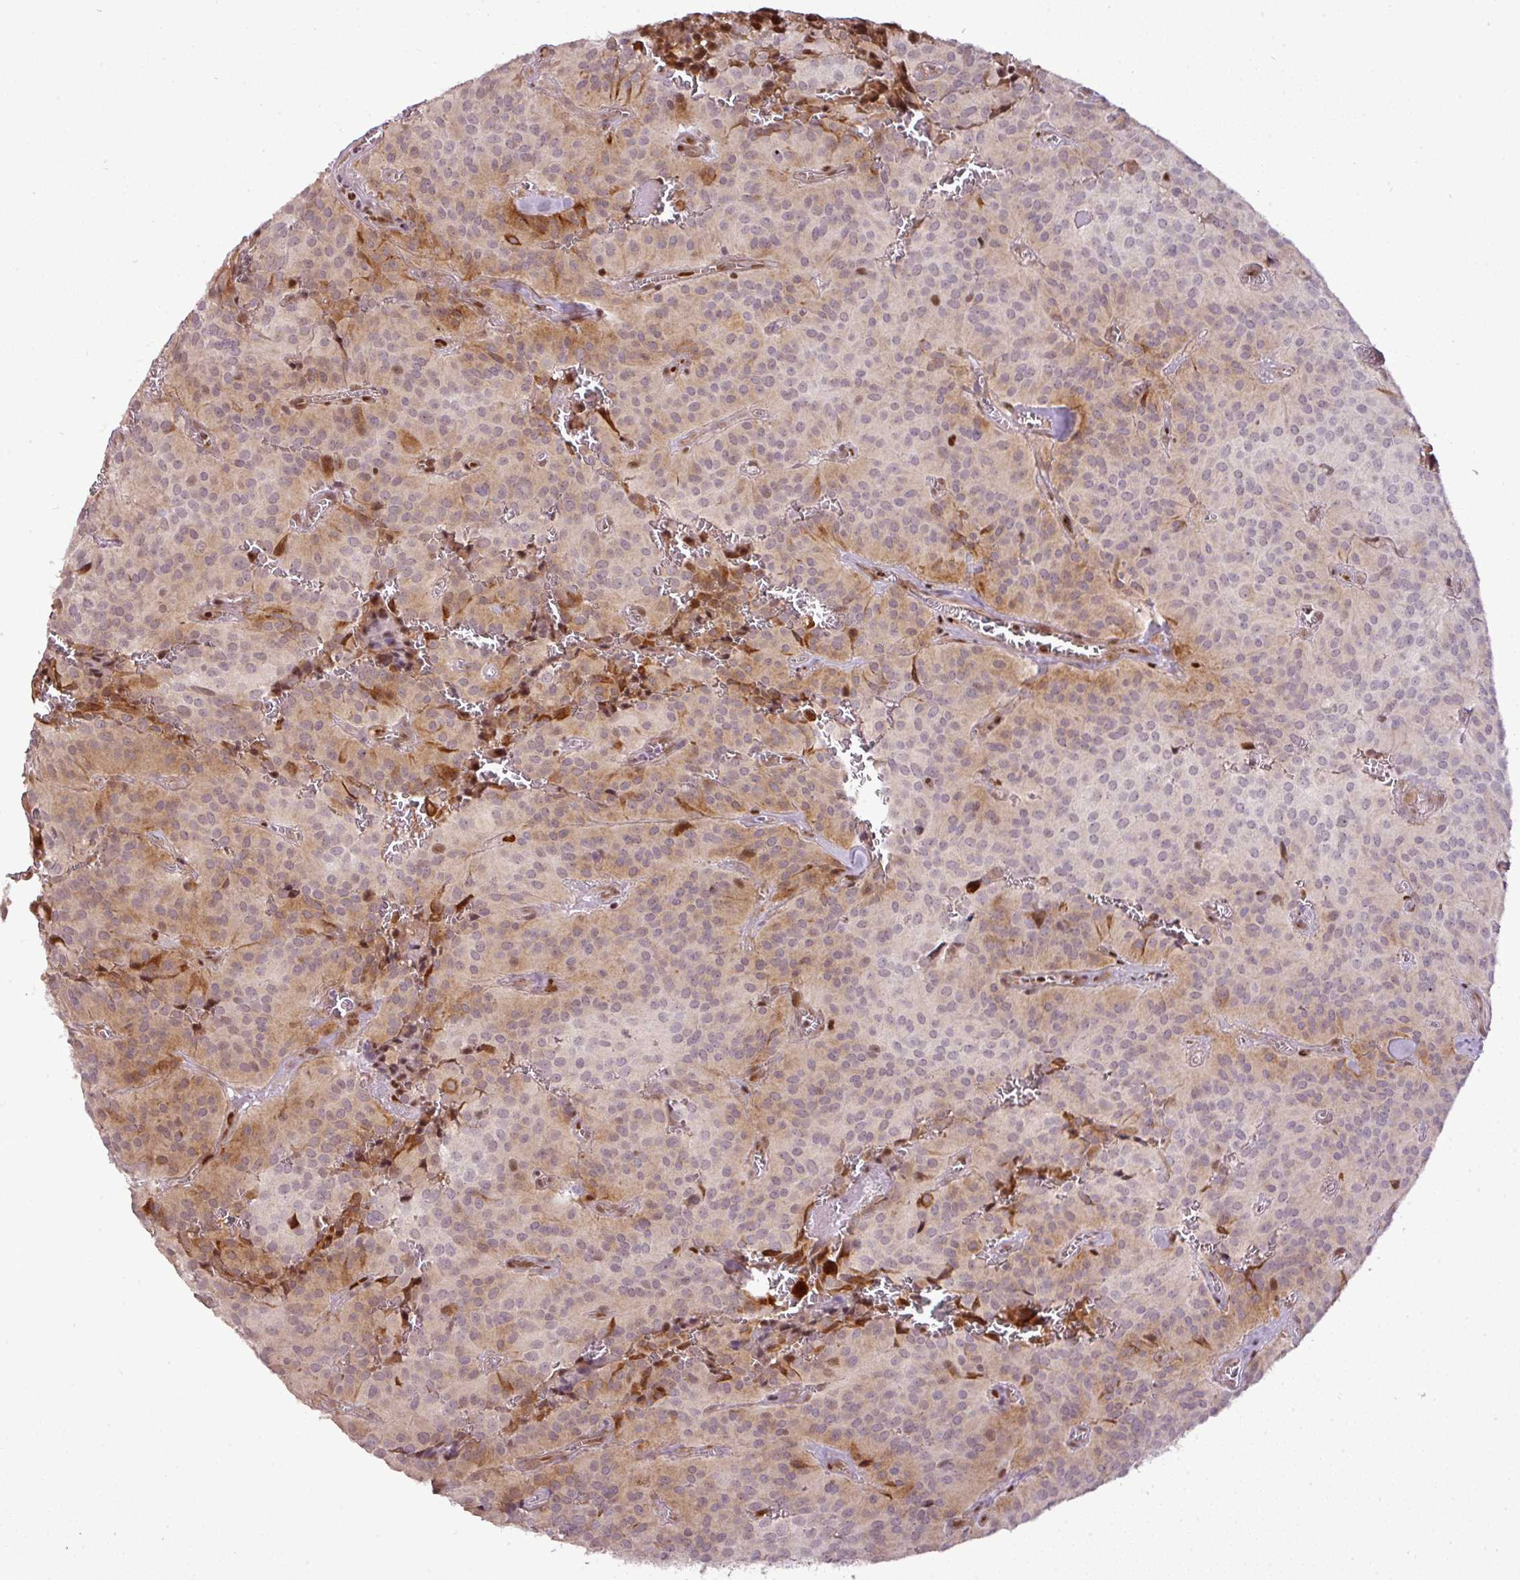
{"staining": {"intensity": "moderate", "quantity": "<25%", "location": "cytoplasmic/membranous"}, "tissue": "glioma", "cell_type": "Tumor cells", "image_type": "cancer", "snomed": [{"axis": "morphology", "description": "Glioma, malignant, Low grade"}, {"axis": "topography", "description": "Brain"}], "caption": "DAB immunohistochemical staining of low-grade glioma (malignant) demonstrates moderate cytoplasmic/membranous protein expression in about <25% of tumor cells. The staining is performed using DAB brown chromogen to label protein expression. The nuclei are counter-stained blue using hematoxylin.", "gene": "MYSM1", "patient": {"sex": "male", "age": 42}}